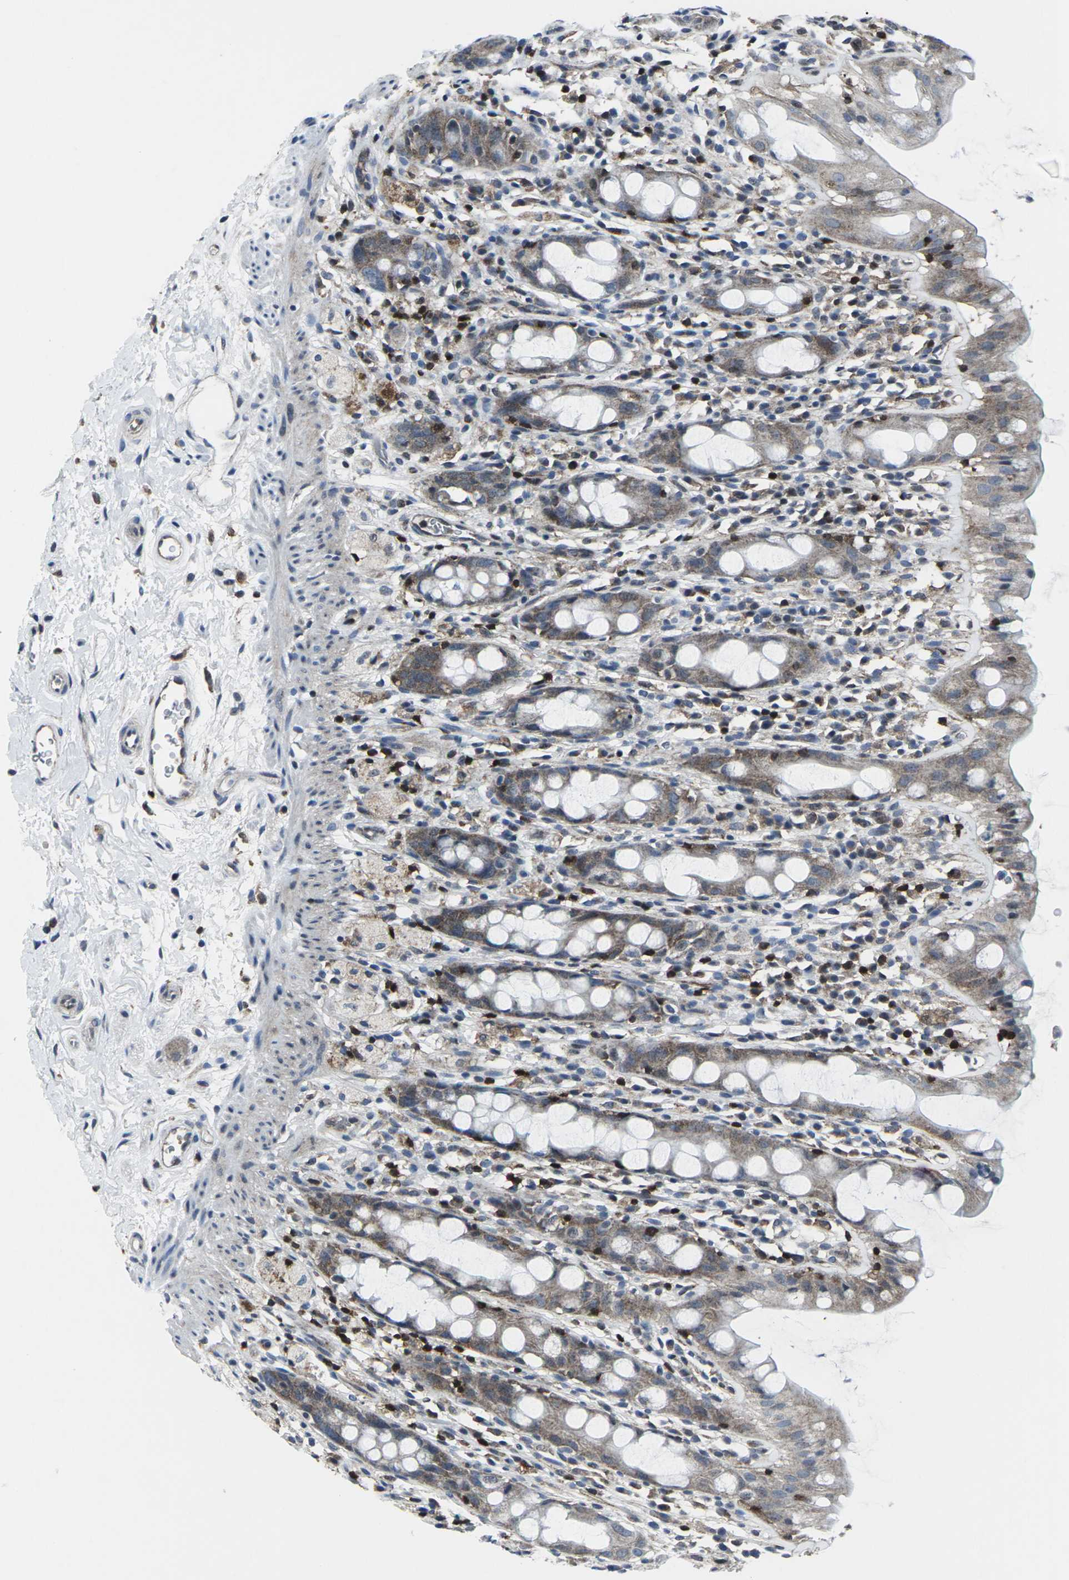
{"staining": {"intensity": "weak", "quantity": ">75%", "location": "cytoplasmic/membranous"}, "tissue": "rectum", "cell_type": "Glandular cells", "image_type": "normal", "snomed": [{"axis": "morphology", "description": "Normal tissue, NOS"}, {"axis": "topography", "description": "Rectum"}], "caption": "Immunohistochemical staining of unremarkable rectum displays low levels of weak cytoplasmic/membranous staining in approximately >75% of glandular cells.", "gene": "STAT4", "patient": {"sex": "male", "age": 44}}